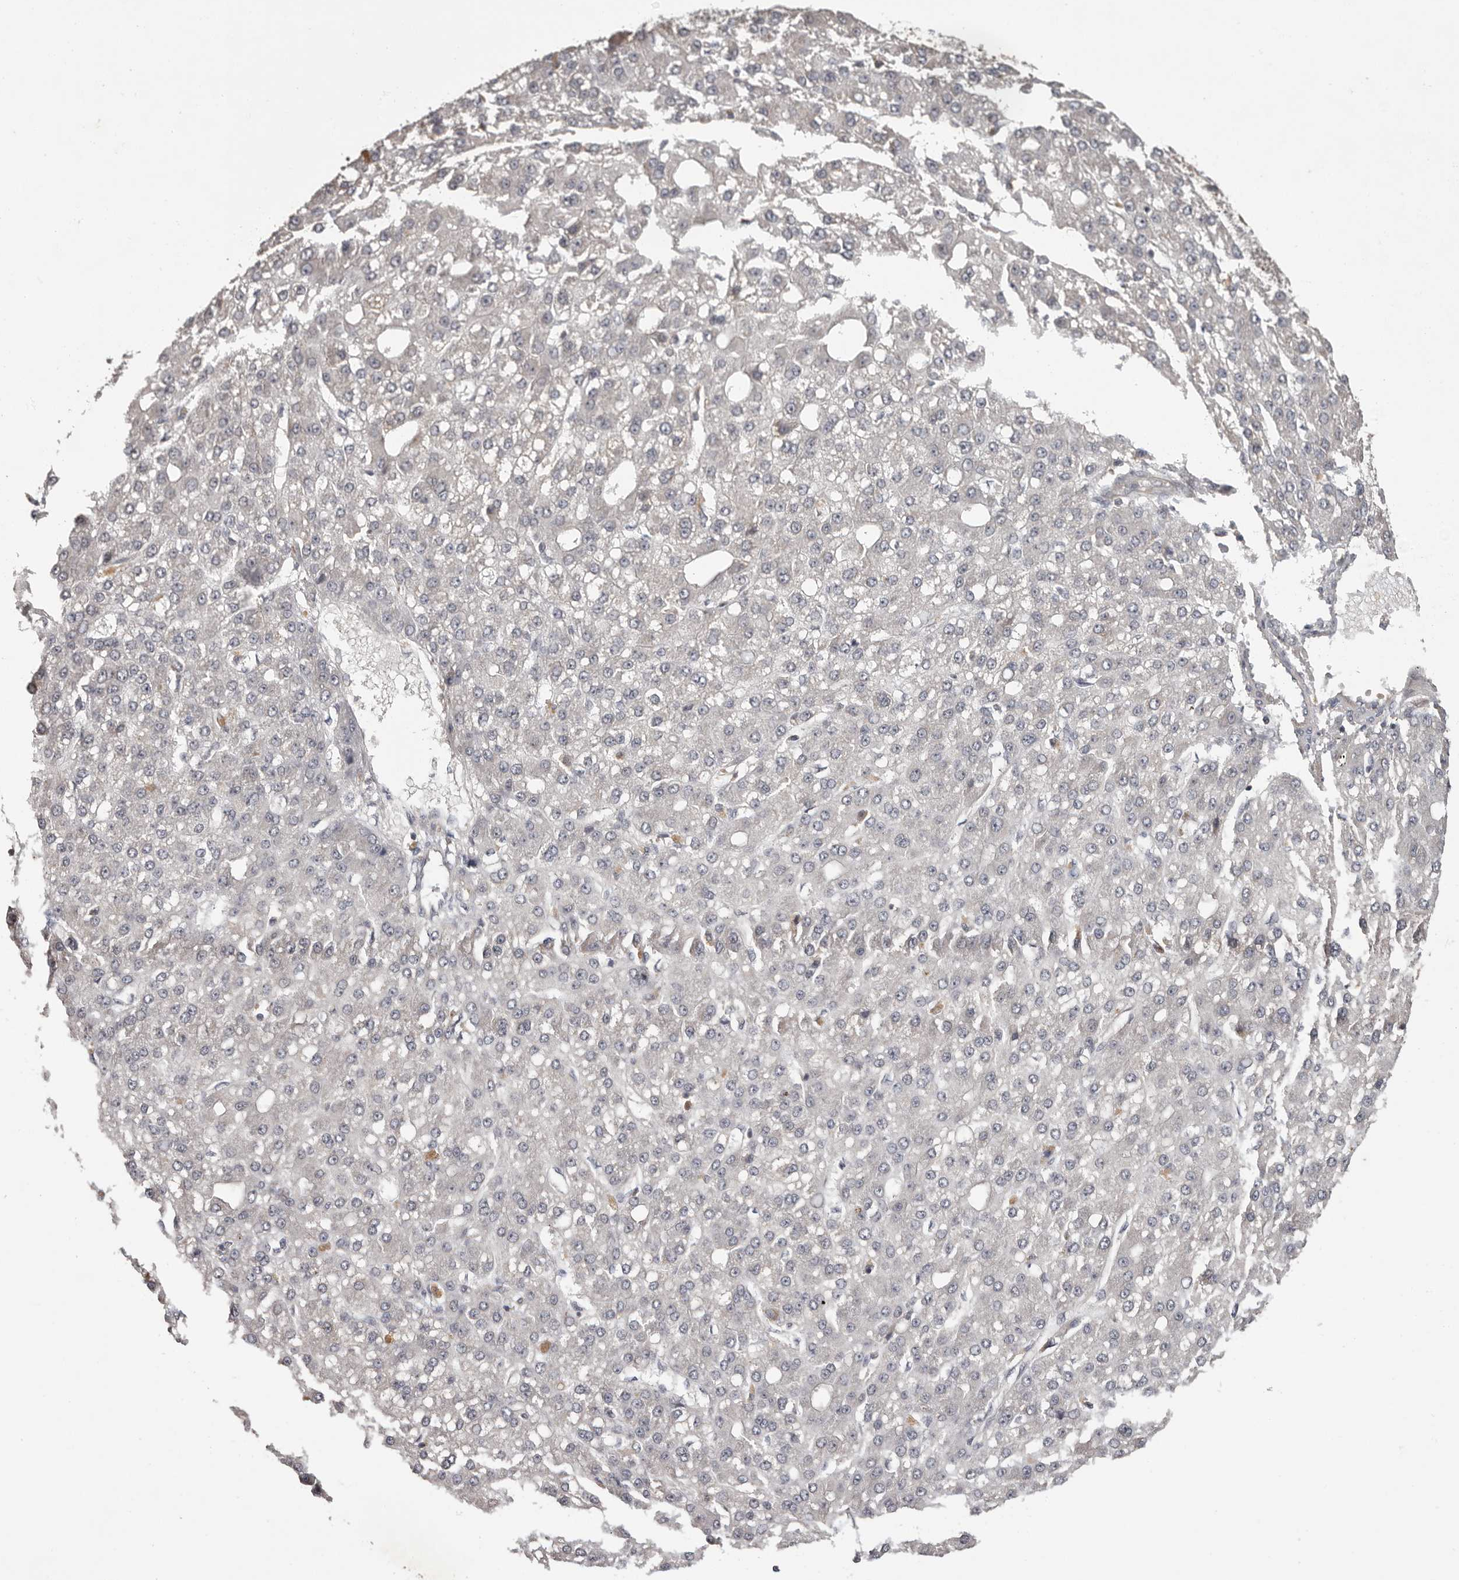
{"staining": {"intensity": "negative", "quantity": "none", "location": "none"}, "tissue": "liver cancer", "cell_type": "Tumor cells", "image_type": "cancer", "snomed": [{"axis": "morphology", "description": "Carcinoma, Hepatocellular, NOS"}, {"axis": "topography", "description": "Liver"}], "caption": "DAB (3,3'-diaminobenzidine) immunohistochemical staining of human liver cancer shows no significant expression in tumor cells.", "gene": "ANKRD44", "patient": {"sex": "male", "age": 67}}